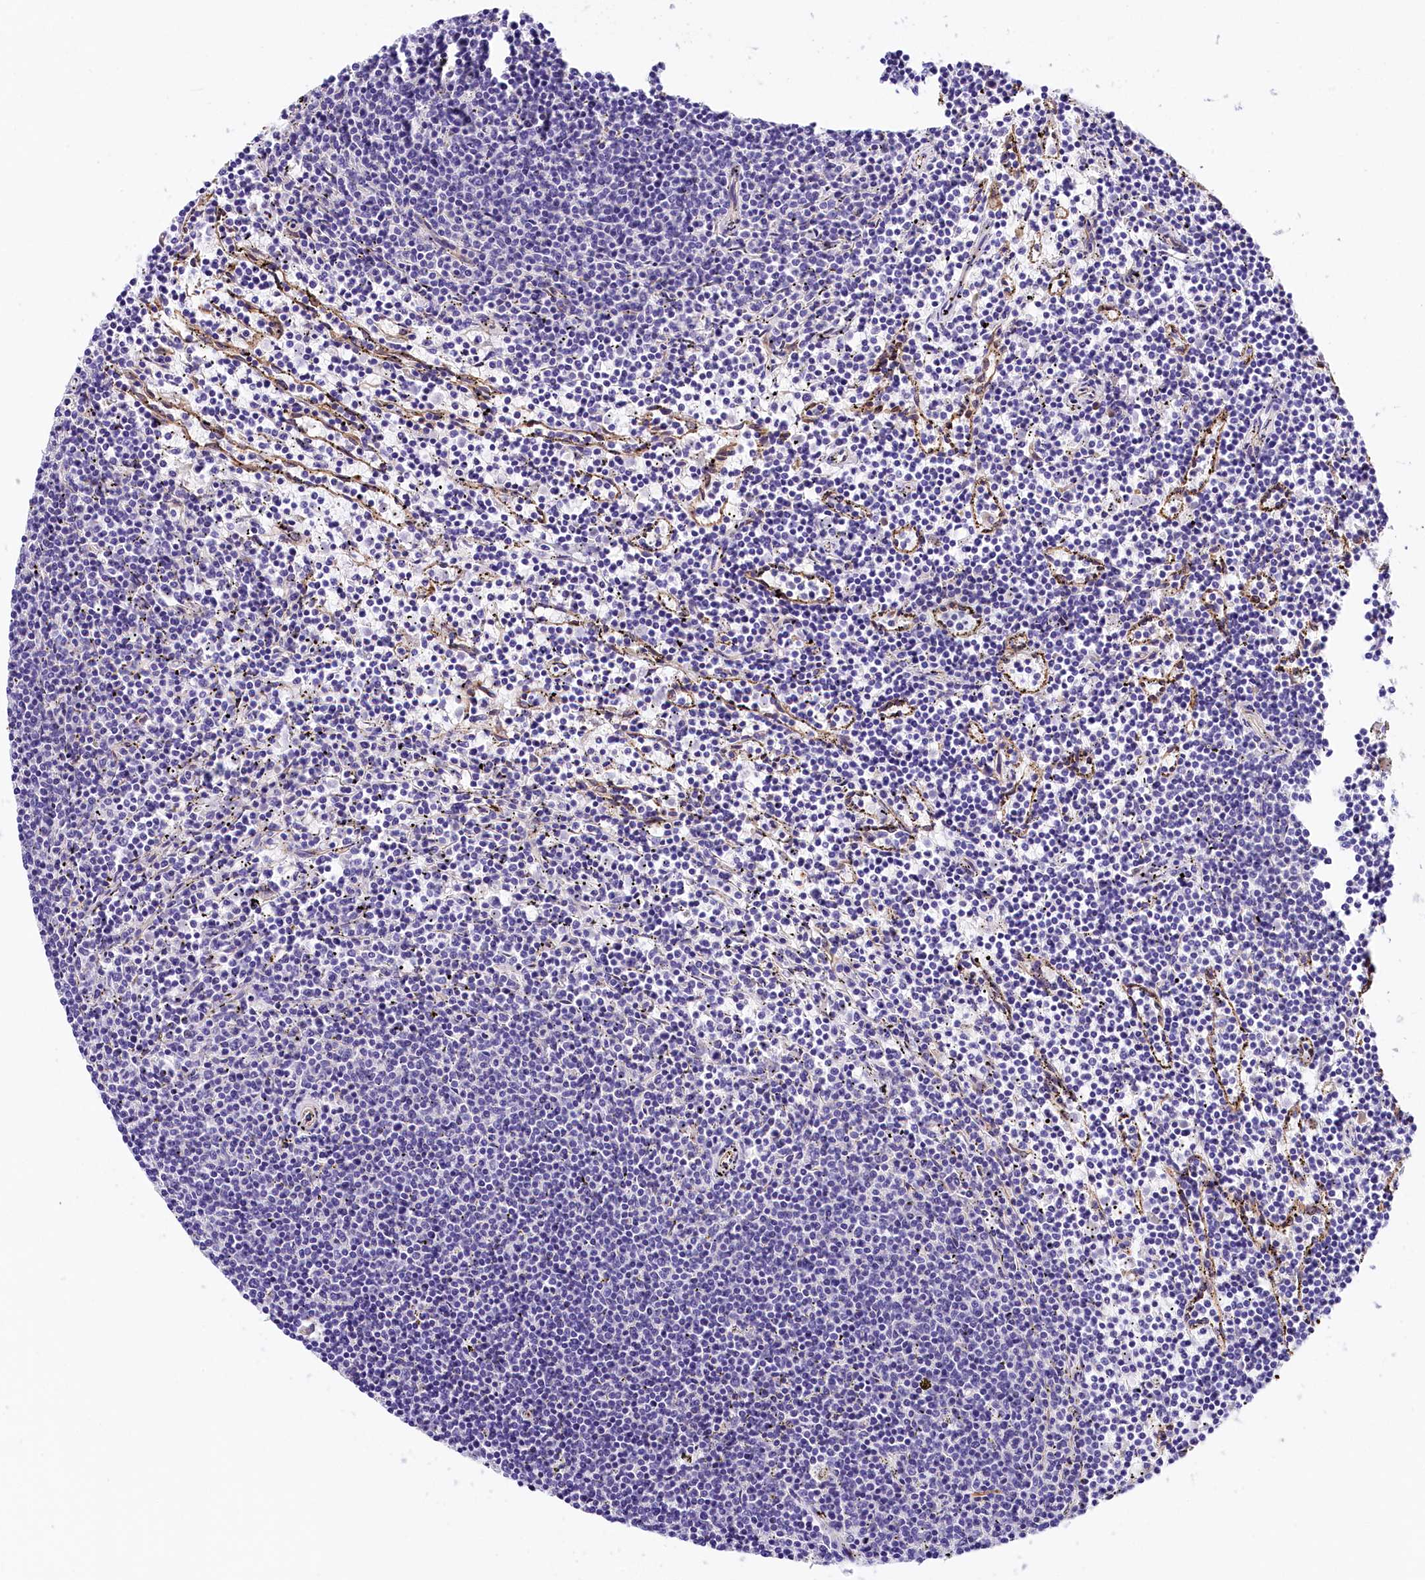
{"staining": {"intensity": "negative", "quantity": "none", "location": "none"}, "tissue": "lymphoma", "cell_type": "Tumor cells", "image_type": "cancer", "snomed": [{"axis": "morphology", "description": "Malignant lymphoma, non-Hodgkin's type, Low grade"}, {"axis": "topography", "description": "Spleen"}], "caption": "Immunohistochemical staining of human low-grade malignant lymphoma, non-Hodgkin's type exhibits no significant staining in tumor cells.", "gene": "ITGA1", "patient": {"sex": "female", "age": 50}}